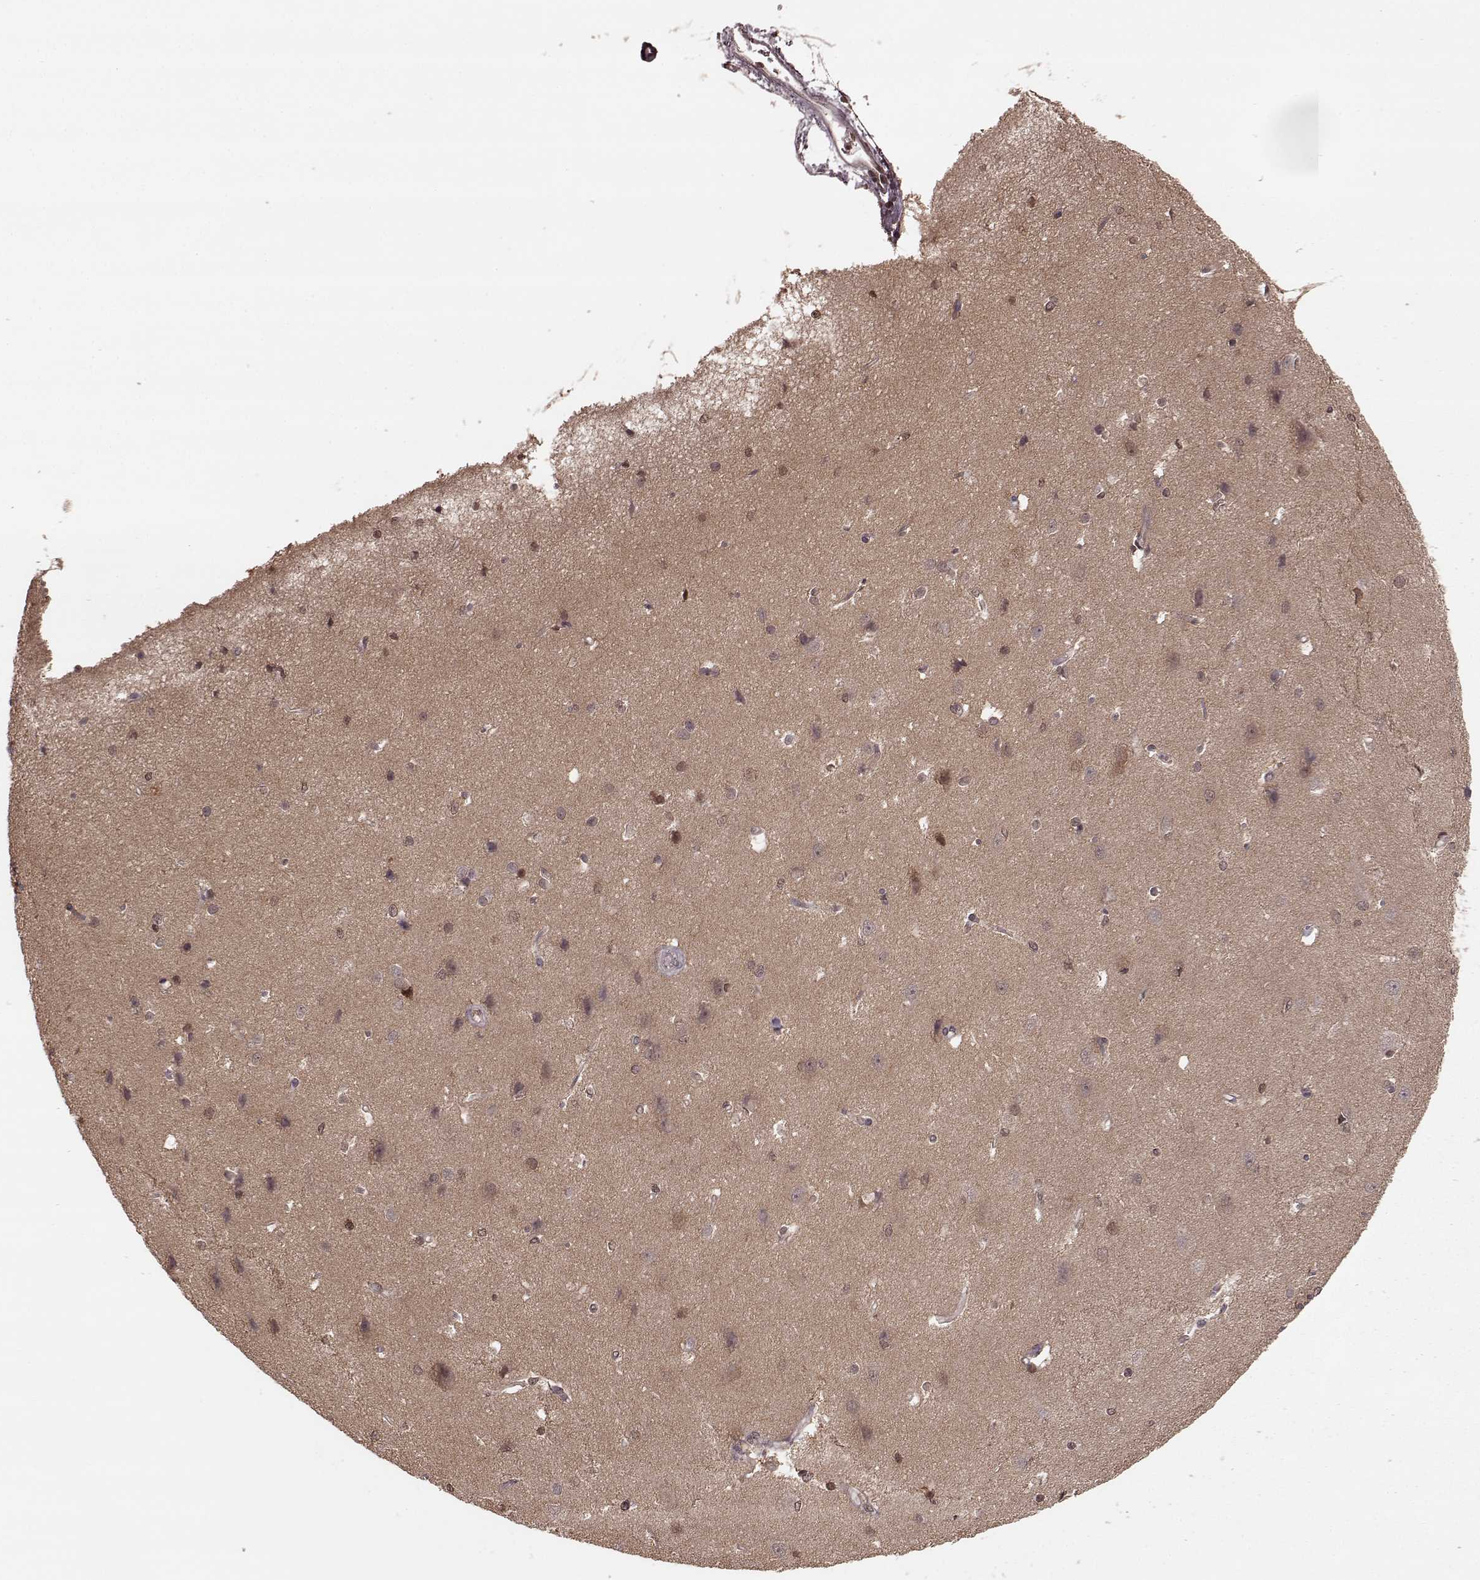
{"staining": {"intensity": "negative", "quantity": "none", "location": "none"}, "tissue": "cerebral cortex", "cell_type": "Endothelial cells", "image_type": "normal", "snomed": [{"axis": "morphology", "description": "Normal tissue, NOS"}, {"axis": "topography", "description": "Cerebral cortex"}], "caption": "Unremarkable cerebral cortex was stained to show a protein in brown. There is no significant expression in endothelial cells.", "gene": "GSS", "patient": {"sex": "male", "age": 37}}